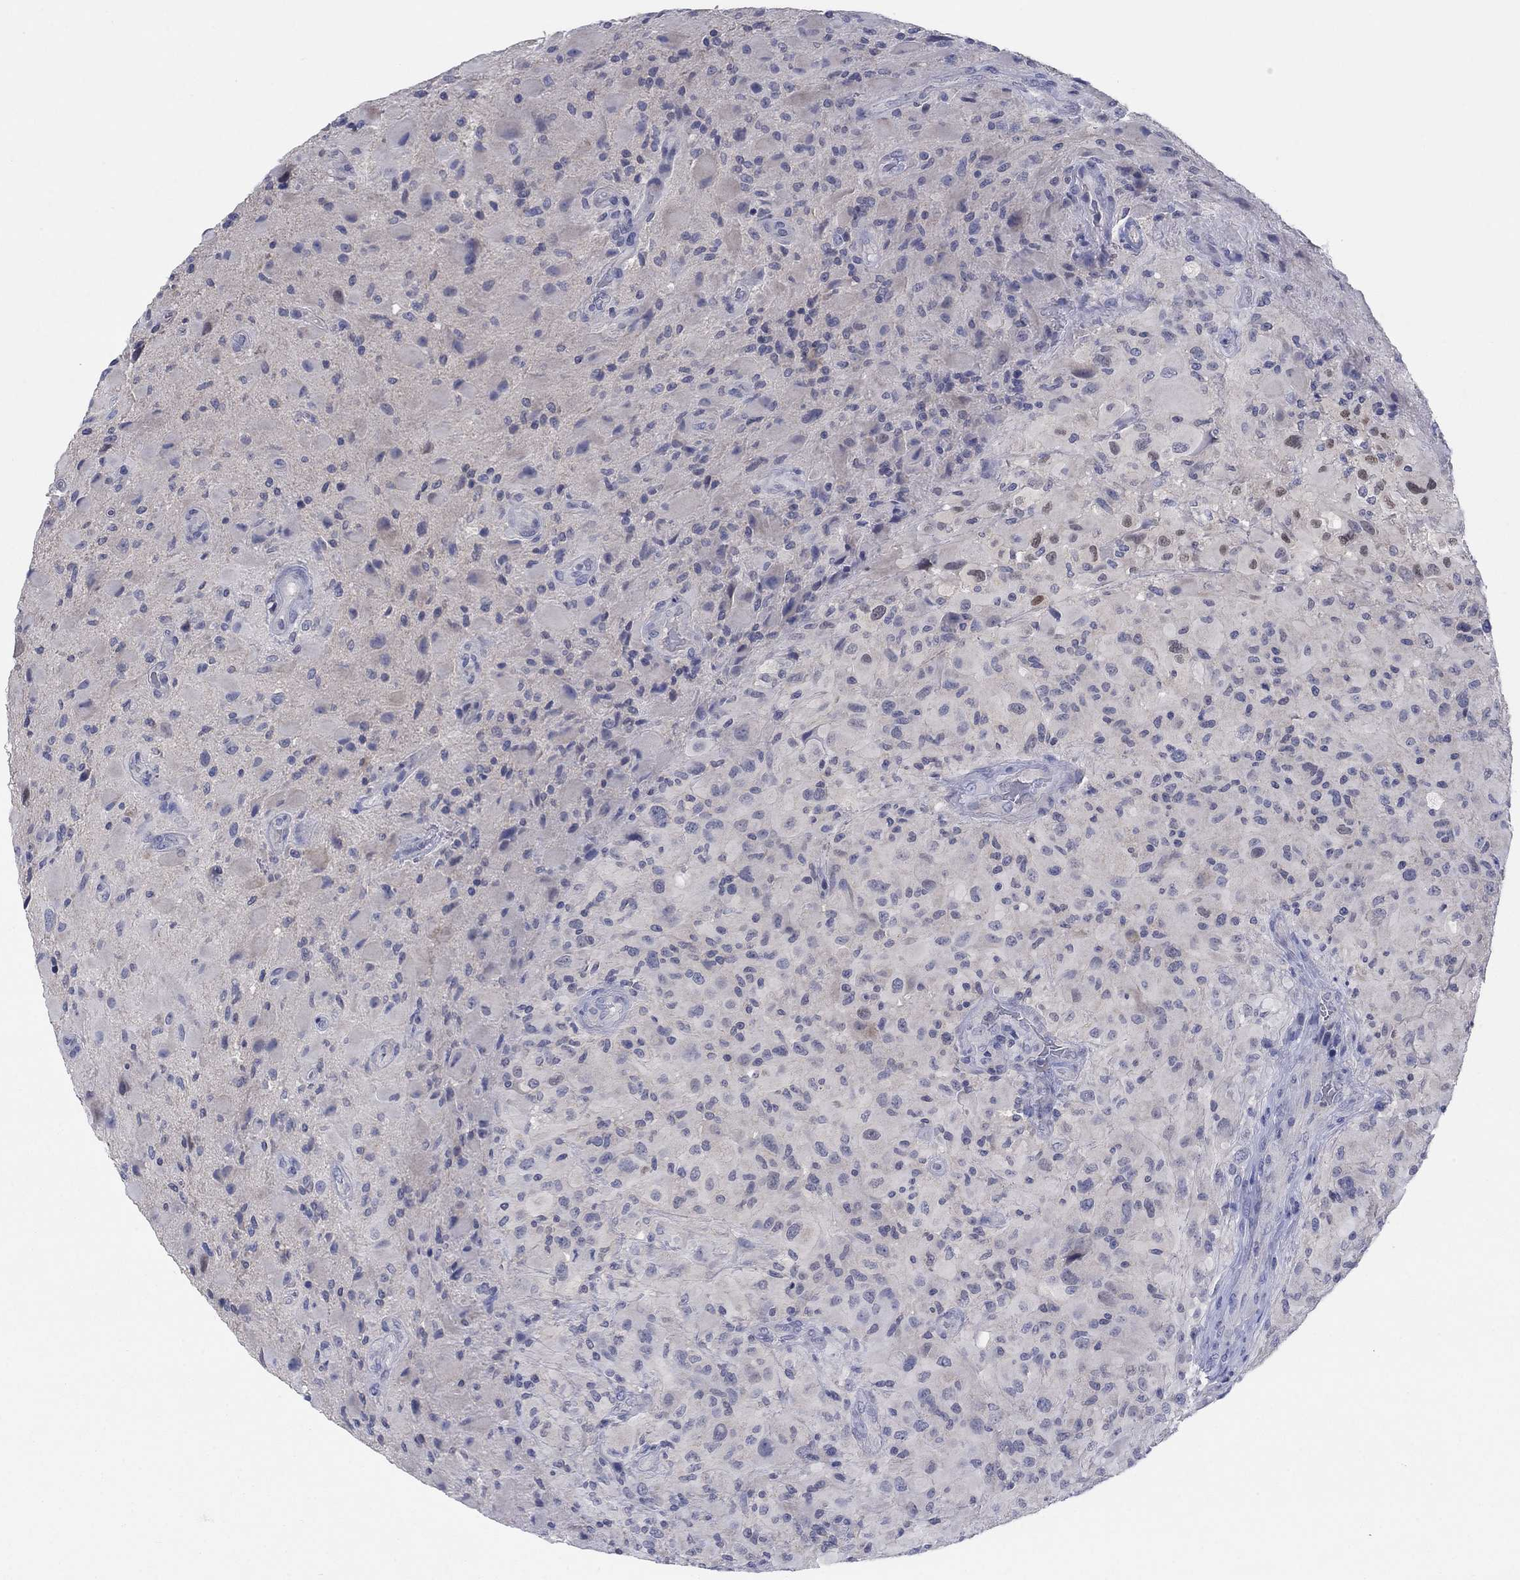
{"staining": {"intensity": "weak", "quantity": "<25%", "location": "nuclear"}, "tissue": "glioma", "cell_type": "Tumor cells", "image_type": "cancer", "snomed": [{"axis": "morphology", "description": "Glioma, malignant, High grade"}, {"axis": "topography", "description": "Cerebral cortex"}], "caption": "IHC image of neoplastic tissue: human malignant glioma (high-grade) stained with DAB demonstrates no significant protein staining in tumor cells. The staining was performed using DAB (3,3'-diaminobenzidine) to visualize the protein expression in brown, while the nuclei were stained in blue with hematoxylin (Magnification: 20x).", "gene": "FER1L6", "patient": {"sex": "male", "age": 35}}